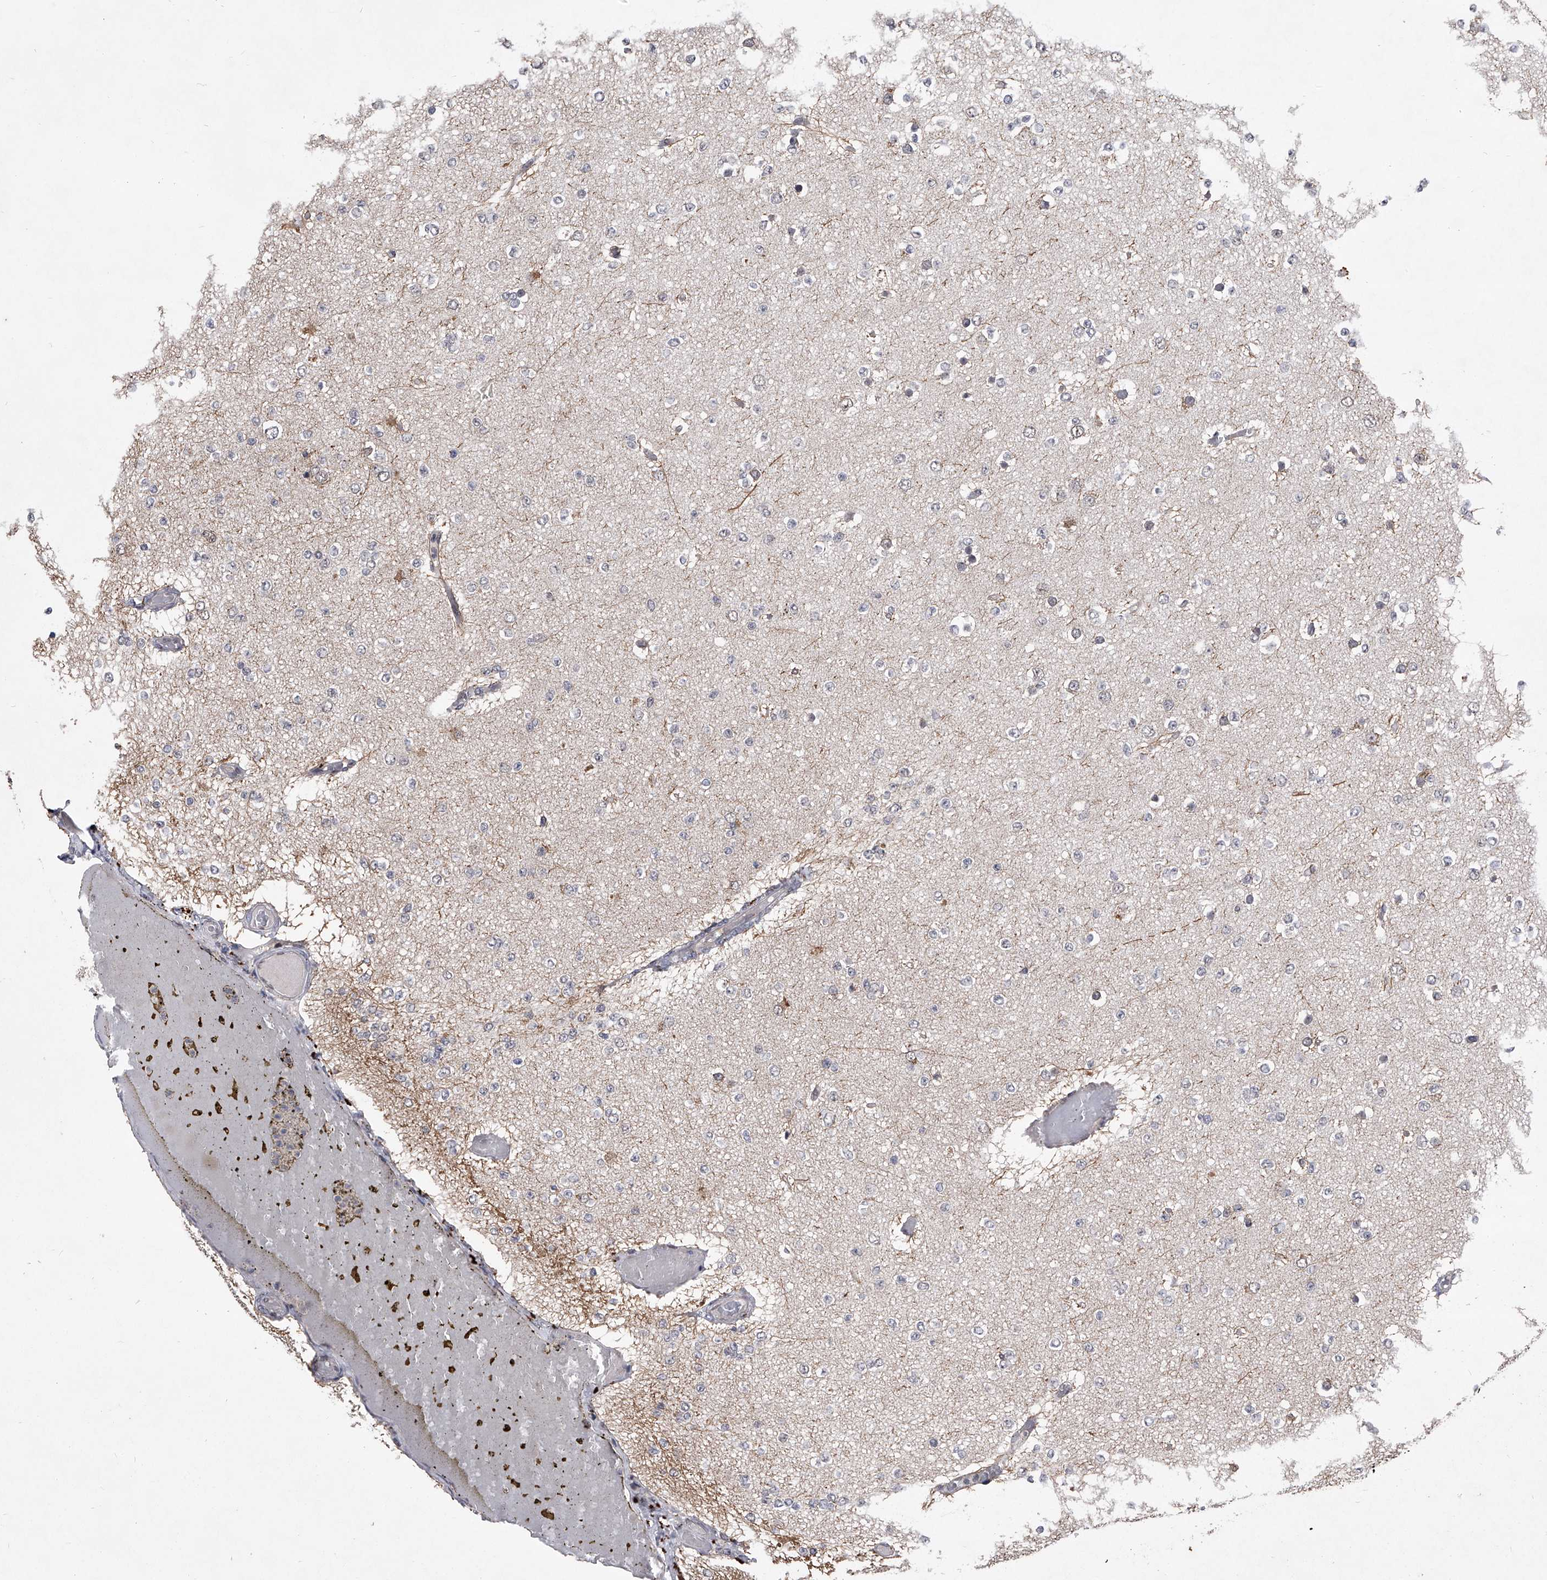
{"staining": {"intensity": "negative", "quantity": "none", "location": "none"}, "tissue": "glioma", "cell_type": "Tumor cells", "image_type": "cancer", "snomed": [{"axis": "morphology", "description": "Glioma, malignant, Low grade"}, {"axis": "topography", "description": "Brain"}], "caption": "This photomicrograph is of malignant low-grade glioma stained with immunohistochemistry (IHC) to label a protein in brown with the nuclei are counter-stained blue. There is no staining in tumor cells.", "gene": "CMTR1", "patient": {"sex": "female", "age": 22}}